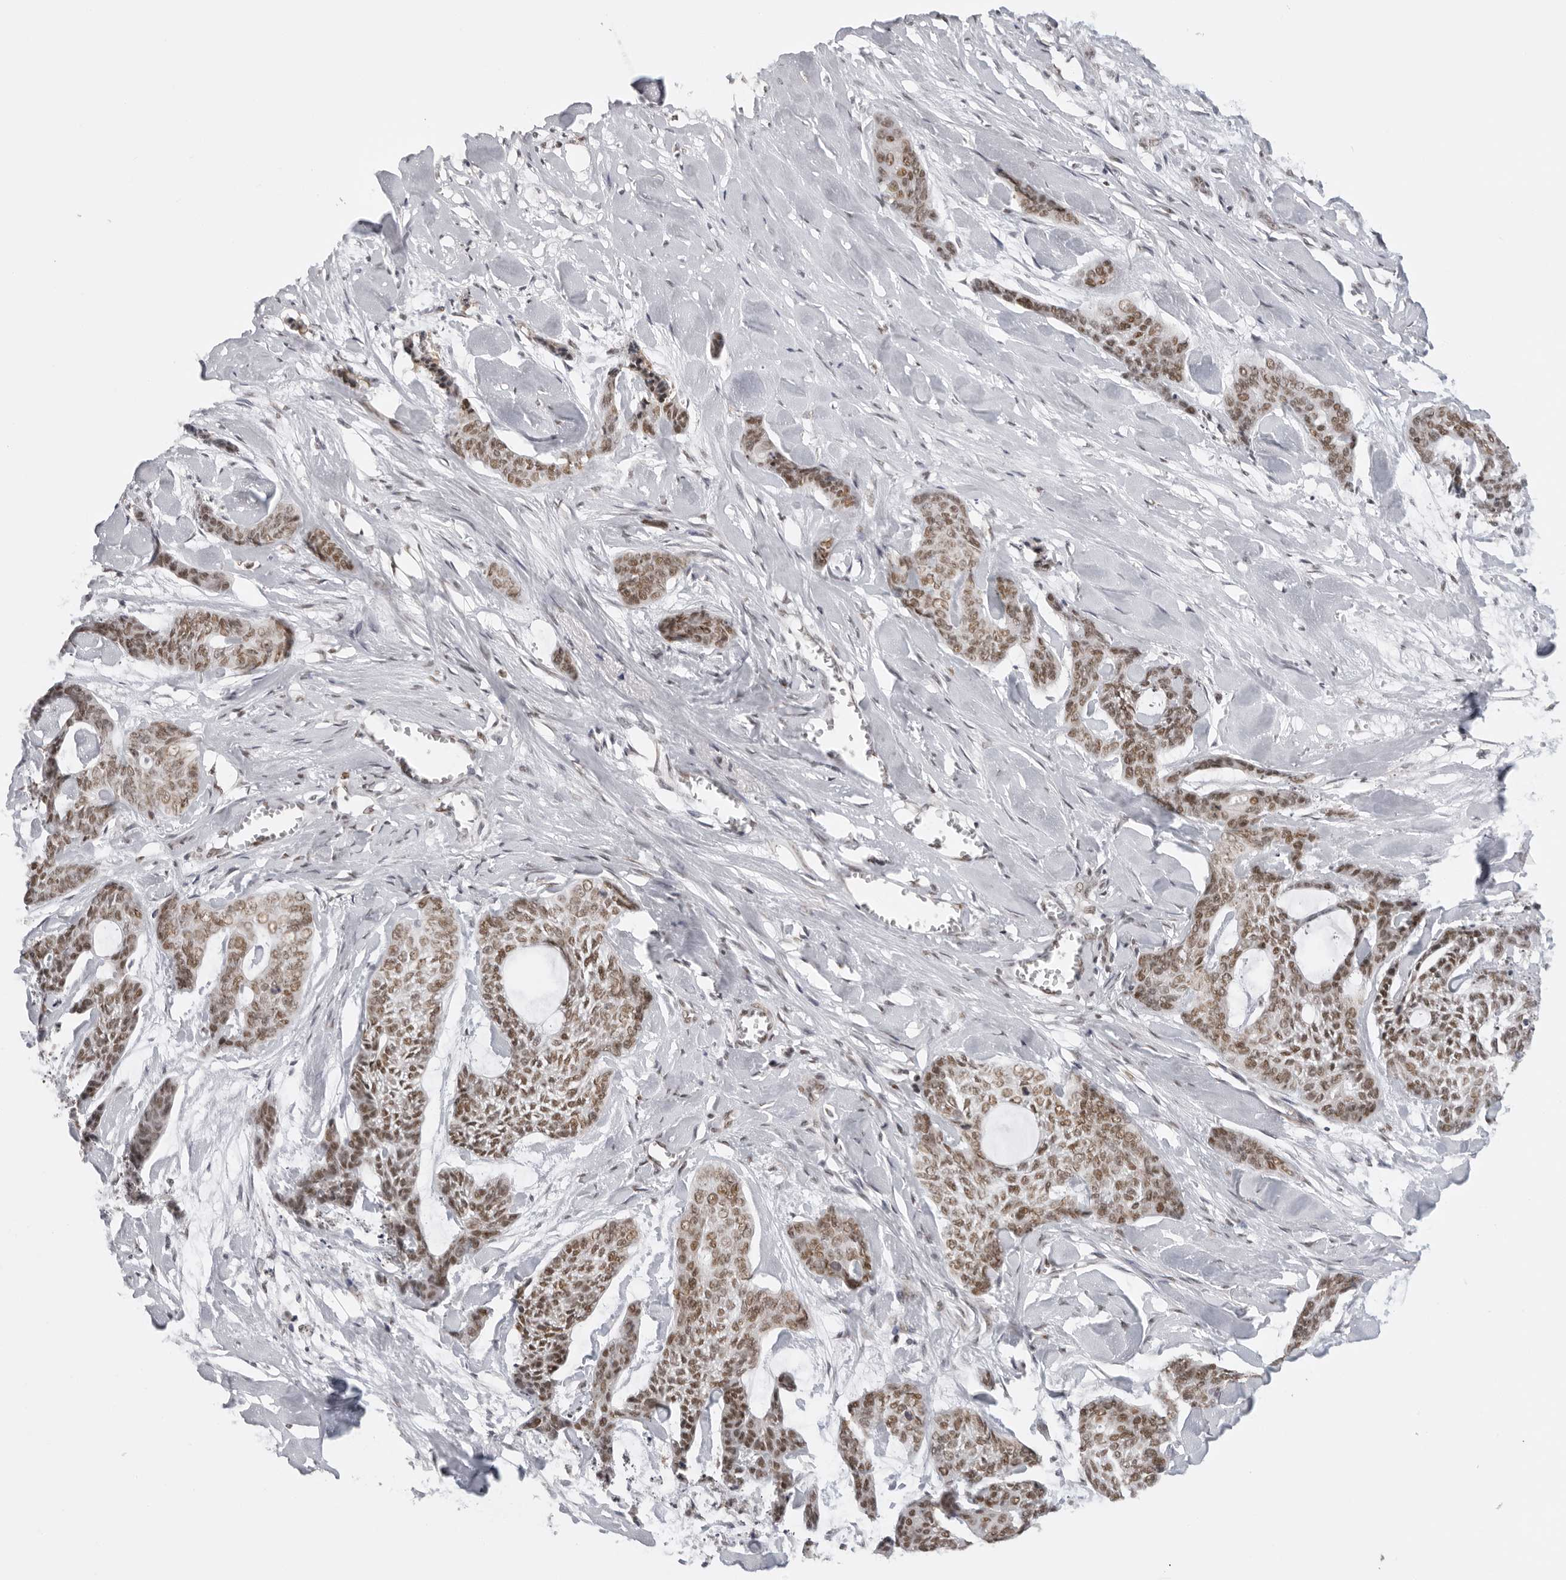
{"staining": {"intensity": "moderate", "quantity": ">75%", "location": "nuclear"}, "tissue": "skin cancer", "cell_type": "Tumor cells", "image_type": "cancer", "snomed": [{"axis": "morphology", "description": "Basal cell carcinoma"}, {"axis": "topography", "description": "Skin"}], "caption": "IHC (DAB (3,3'-diaminobenzidine)) staining of skin cancer (basal cell carcinoma) demonstrates moderate nuclear protein positivity in about >75% of tumor cells. (Brightfield microscopy of DAB IHC at high magnification).", "gene": "RPA2", "patient": {"sex": "female", "age": 64}}